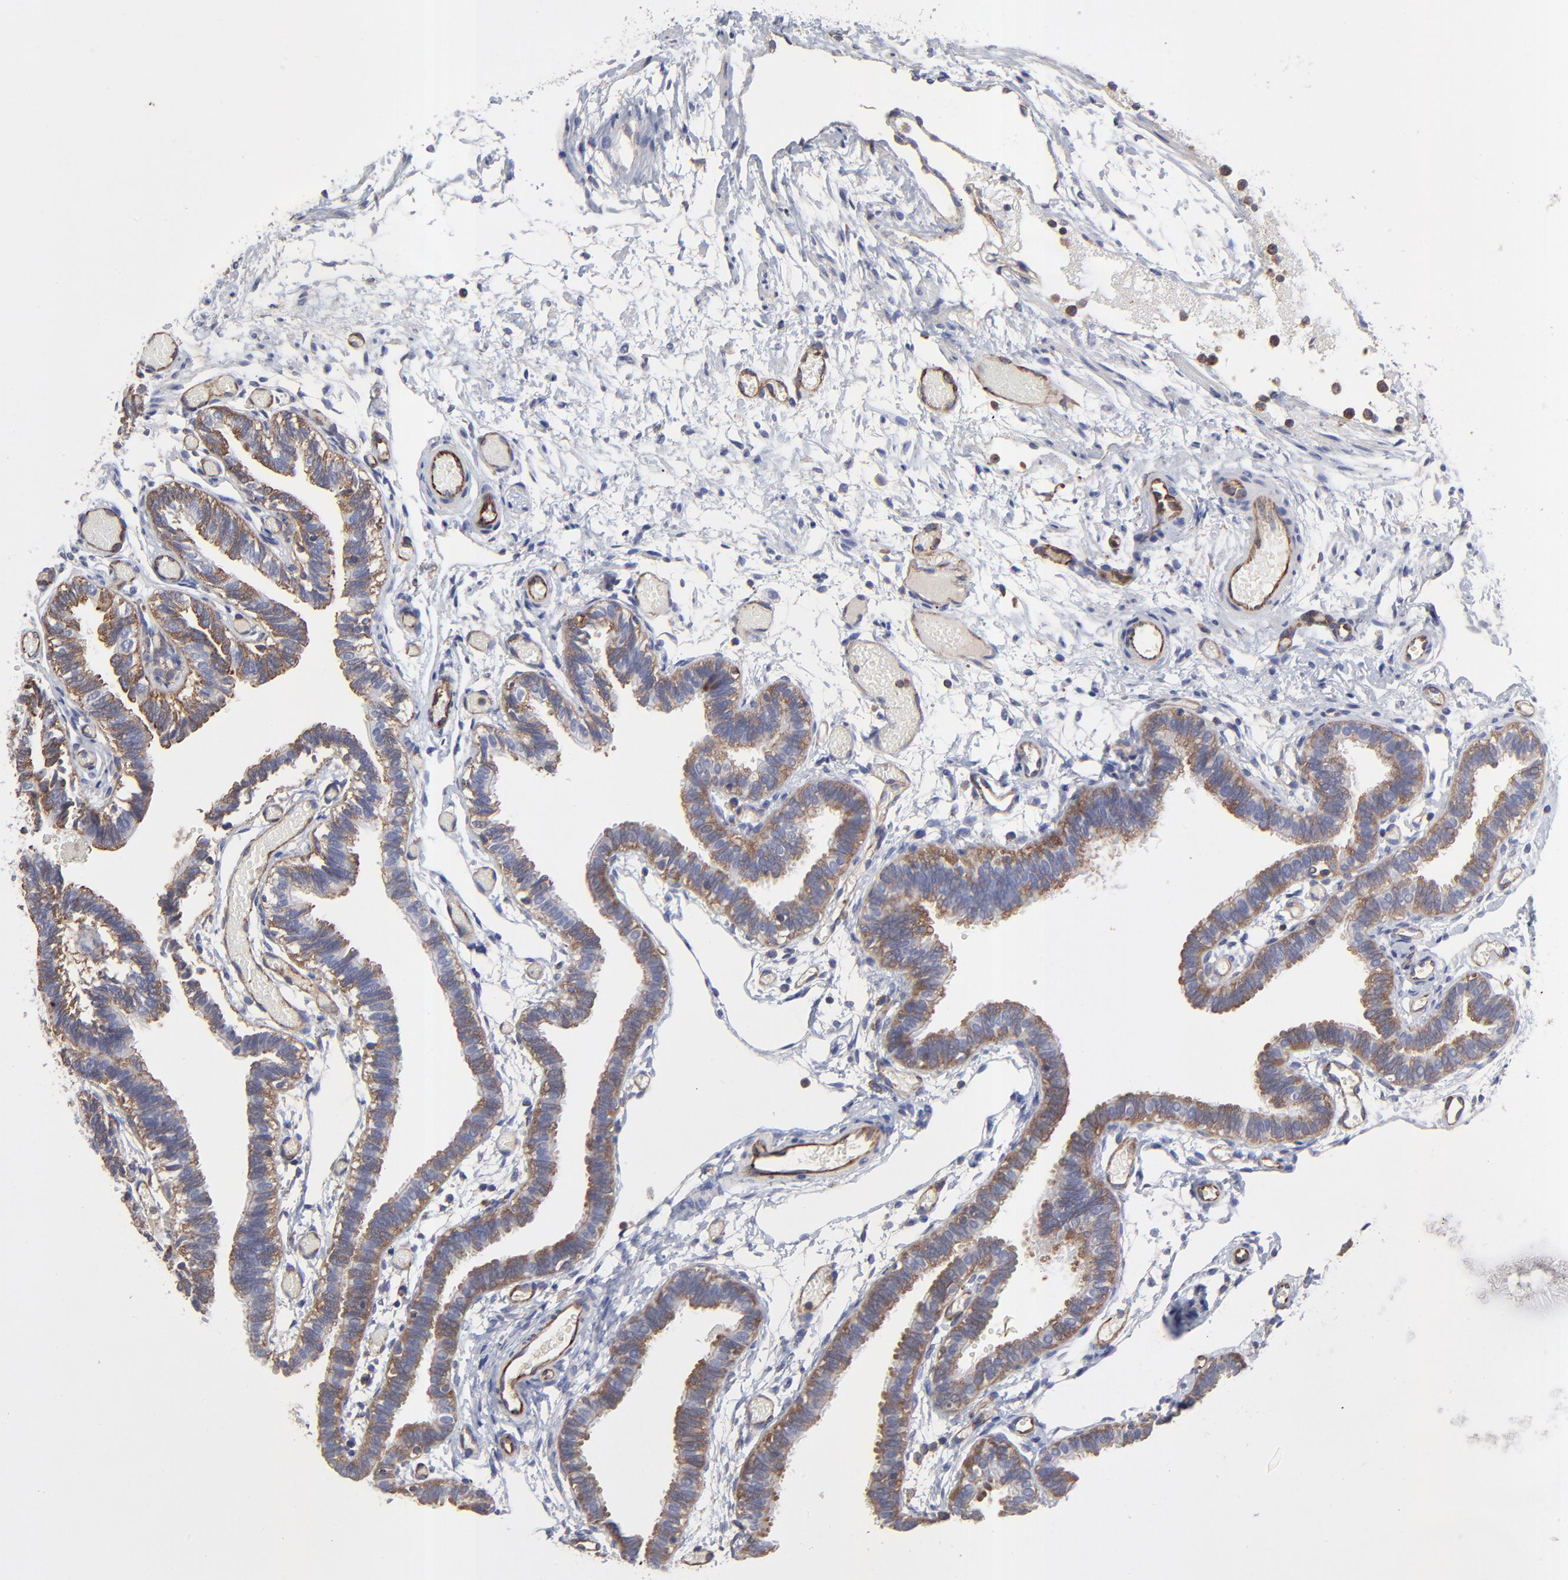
{"staining": {"intensity": "weak", "quantity": "25%-75%", "location": "cytoplasmic/membranous"}, "tissue": "fallopian tube", "cell_type": "Glandular cells", "image_type": "normal", "snomed": [{"axis": "morphology", "description": "Normal tissue, NOS"}, {"axis": "topography", "description": "Fallopian tube"}], "caption": "A micrograph of fallopian tube stained for a protein exhibits weak cytoplasmic/membranous brown staining in glandular cells. The staining was performed using DAB (3,3'-diaminobenzidine) to visualize the protein expression in brown, while the nuclei were stained in blue with hematoxylin (Magnification: 20x).", "gene": "SULF2", "patient": {"sex": "female", "age": 29}}